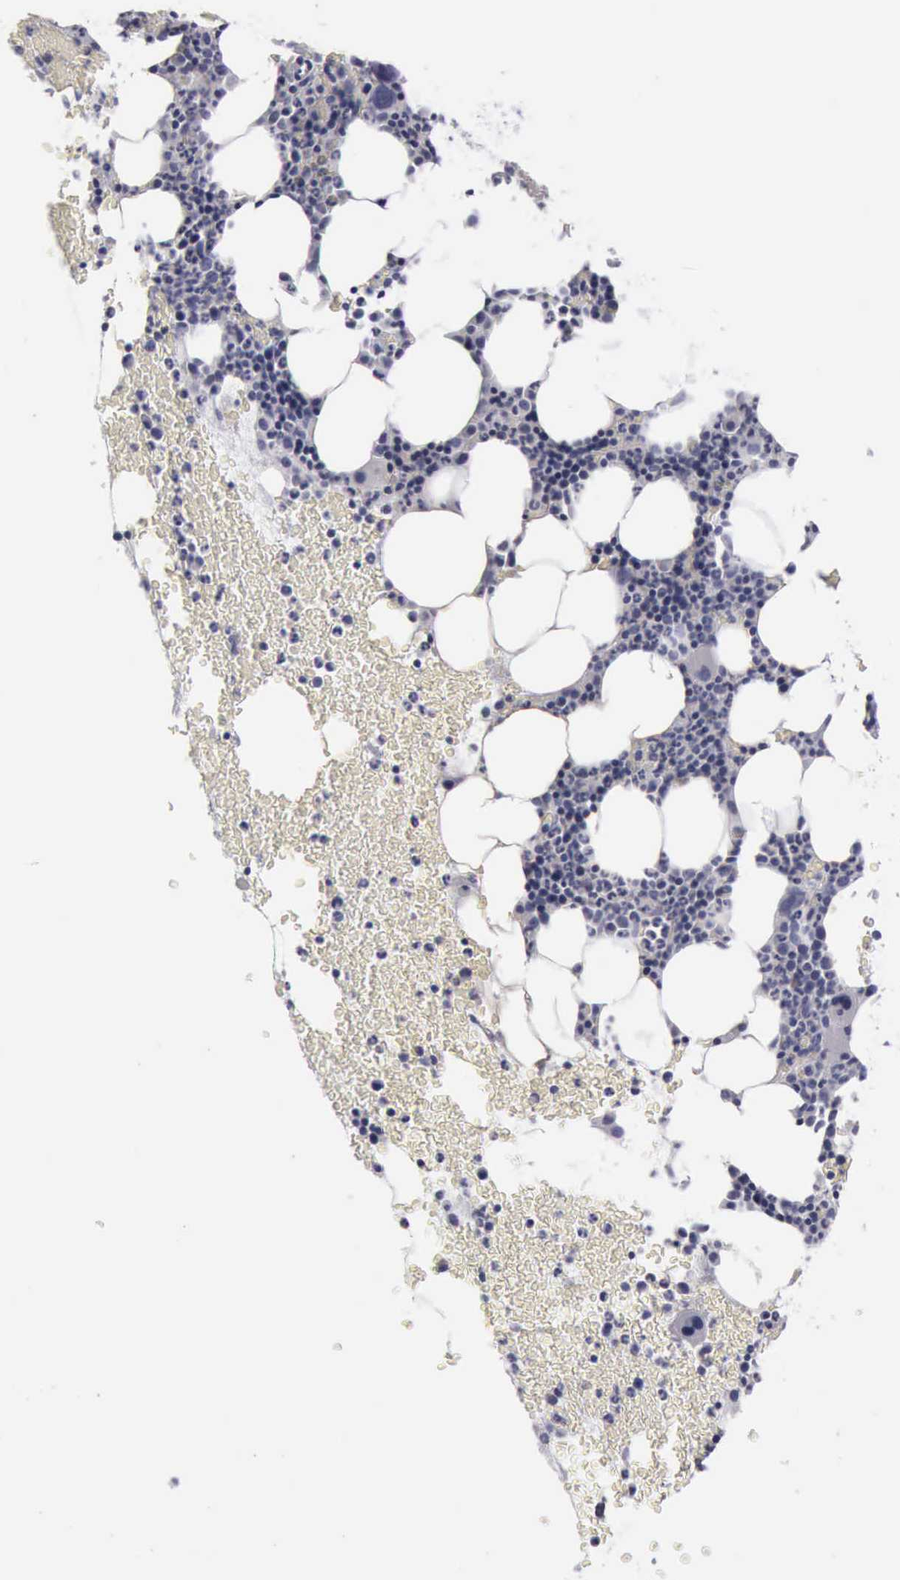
{"staining": {"intensity": "negative", "quantity": "none", "location": "none"}, "tissue": "bone marrow", "cell_type": "Hematopoietic cells", "image_type": "normal", "snomed": [{"axis": "morphology", "description": "Normal tissue, NOS"}, {"axis": "topography", "description": "Bone marrow"}], "caption": "Normal bone marrow was stained to show a protein in brown. There is no significant expression in hematopoietic cells. (Brightfield microscopy of DAB IHC at high magnification).", "gene": "CDH2", "patient": {"sex": "female", "age": 53}}